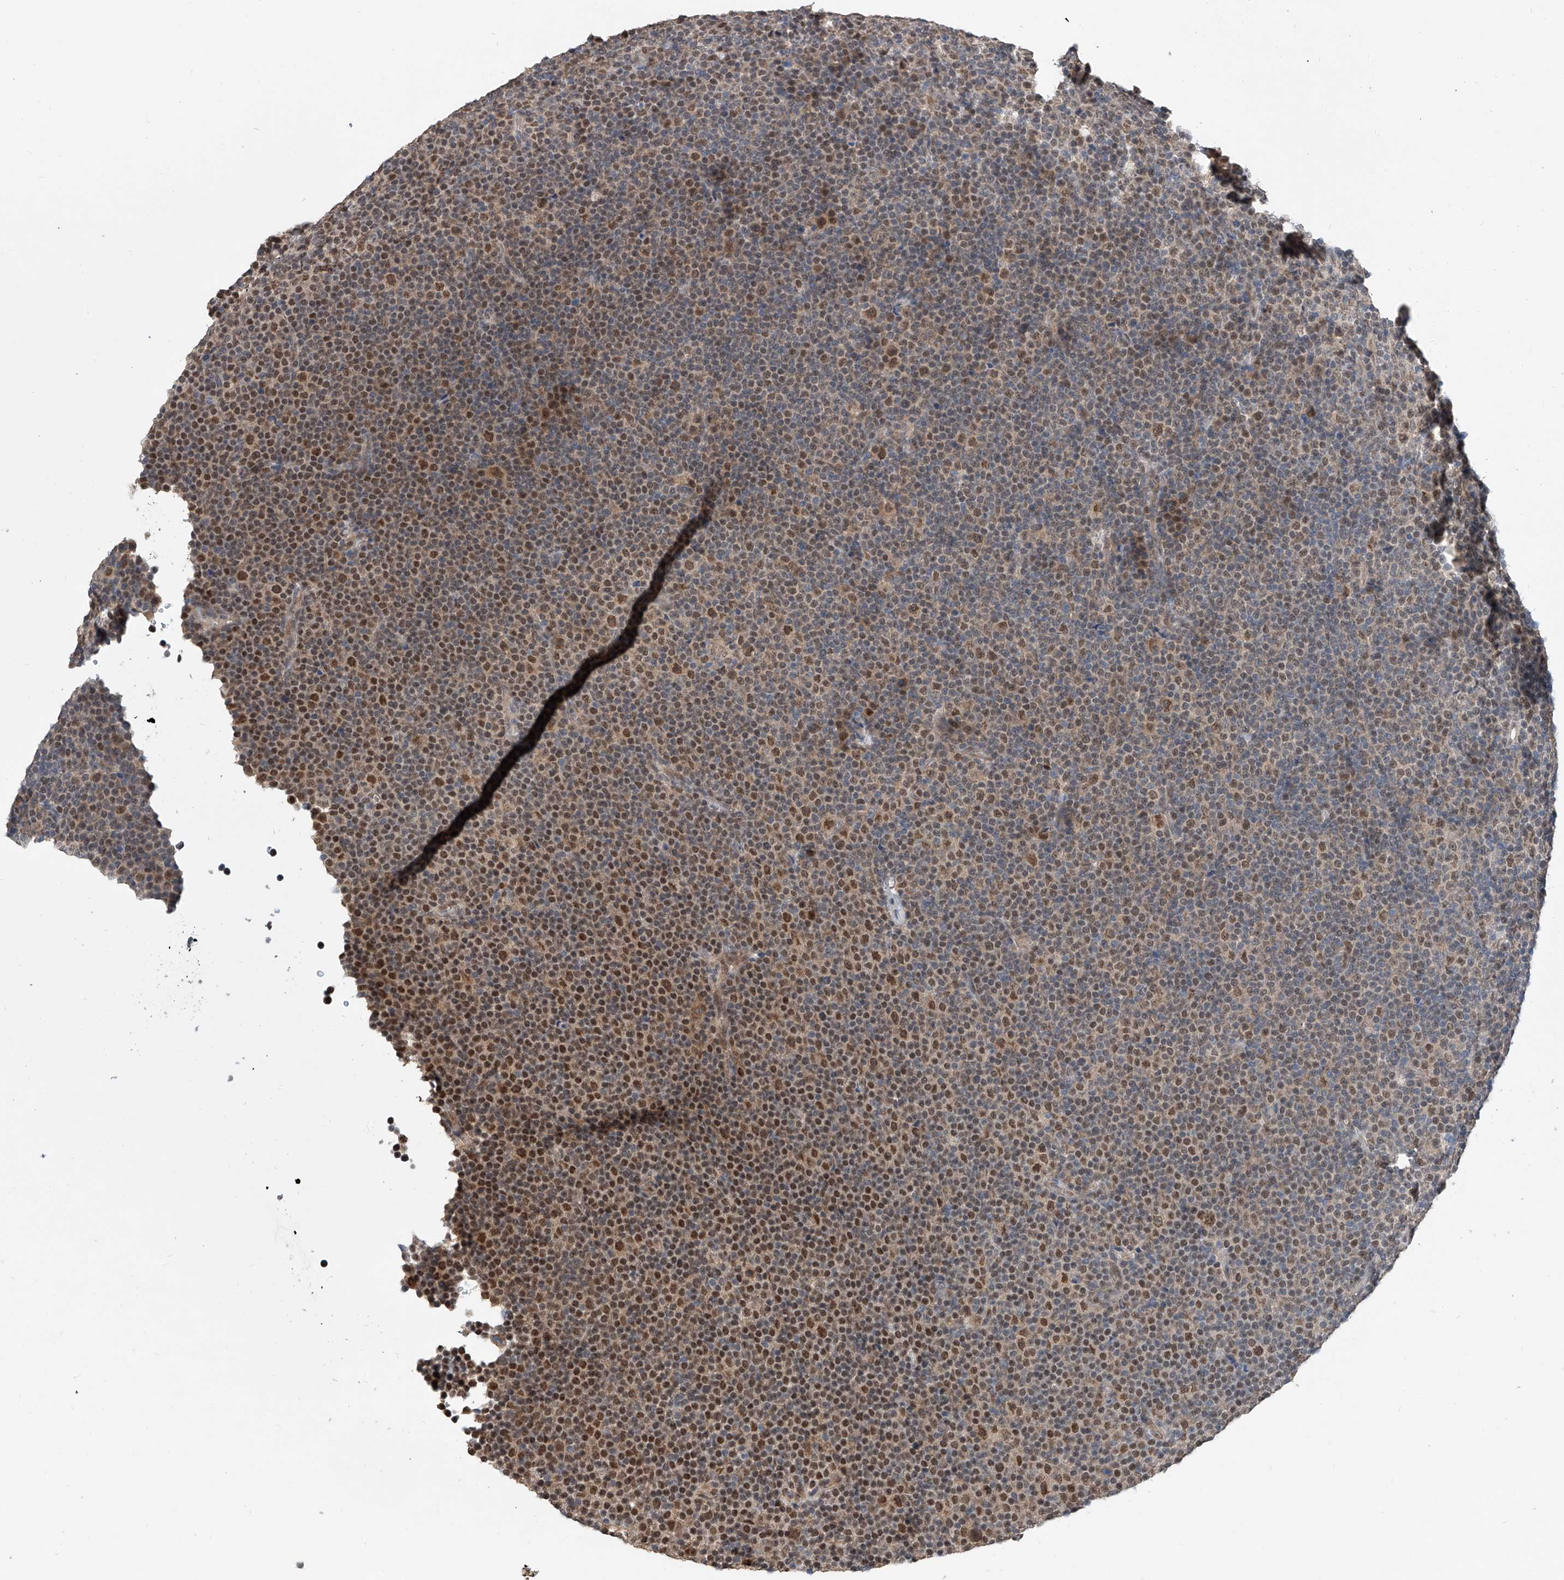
{"staining": {"intensity": "moderate", "quantity": "25%-75%", "location": "nuclear"}, "tissue": "lymphoma", "cell_type": "Tumor cells", "image_type": "cancer", "snomed": [{"axis": "morphology", "description": "Malignant lymphoma, non-Hodgkin's type, Low grade"}, {"axis": "topography", "description": "Lymph node"}], "caption": "This micrograph reveals immunohistochemistry staining of lymphoma, with medium moderate nuclear staining in approximately 25%-75% of tumor cells.", "gene": "CARMIL3", "patient": {"sex": "female", "age": 67}}